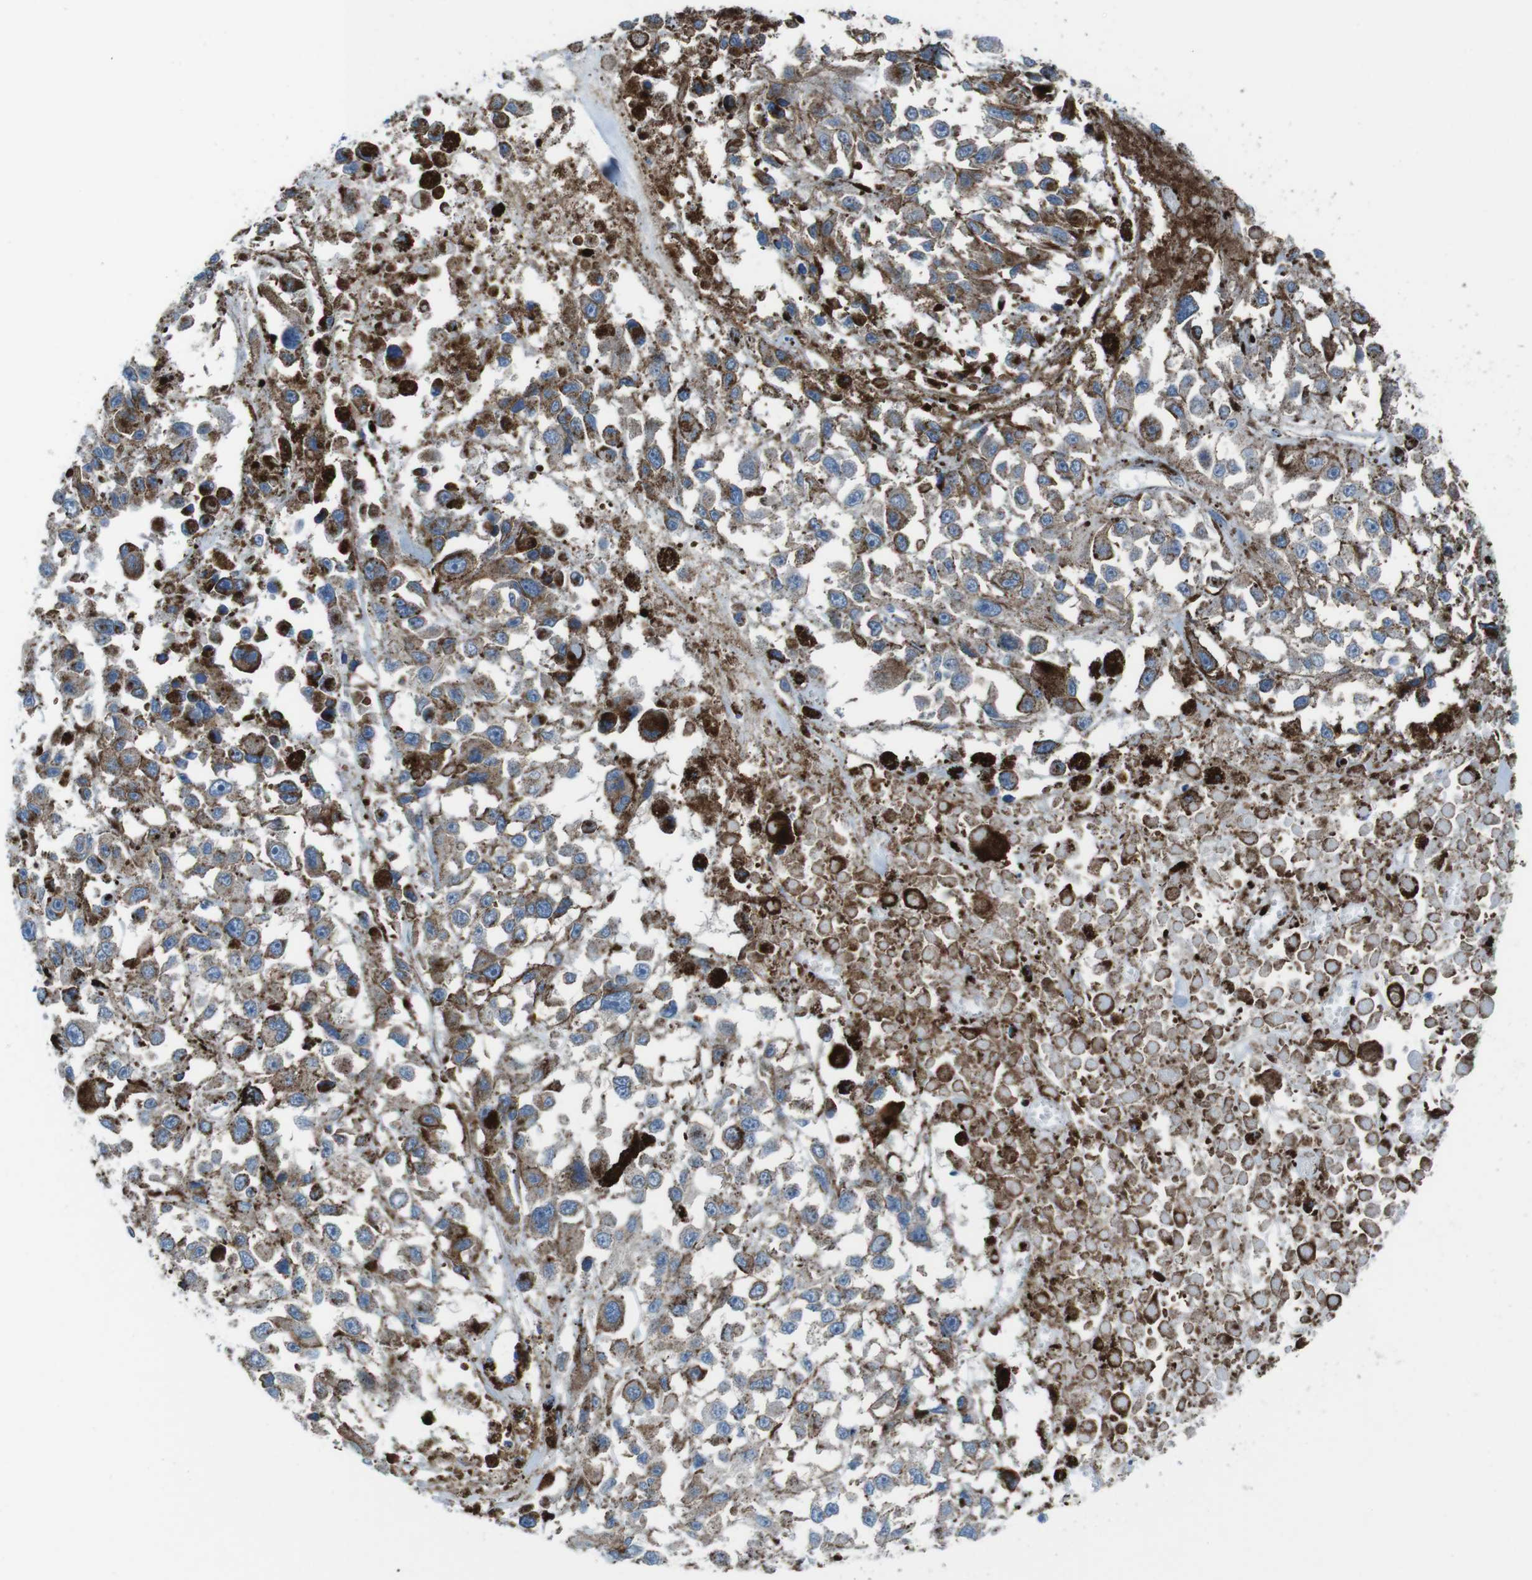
{"staining": {"intensity": "moderate", "quantity": "<25%", "location": "cytoplasmic/membranous"}, "tissue": "melanoma", "cell_type": "Tumor cells", "image_type": "cancer", "snomed": [{"axis": "morphology", "description": "Malignant melanoma, Metastatic site"}, {"axis": "topography", "description": "Lymph node"}], "caption": "Brown immunohistochemical staining in human melanoma displays moderate cytoplasmic/membranous staining in approximately <25% of tumor cells. The staining was performed using DAB (3,3'-diaminobenzidine) to visualize the protein expression in brown, while the nuclei were stained in blue with hematoxylin (Magnification: 20x).", "gene": "SCARB2", "patient": {"sex": "male", "age": 59}}